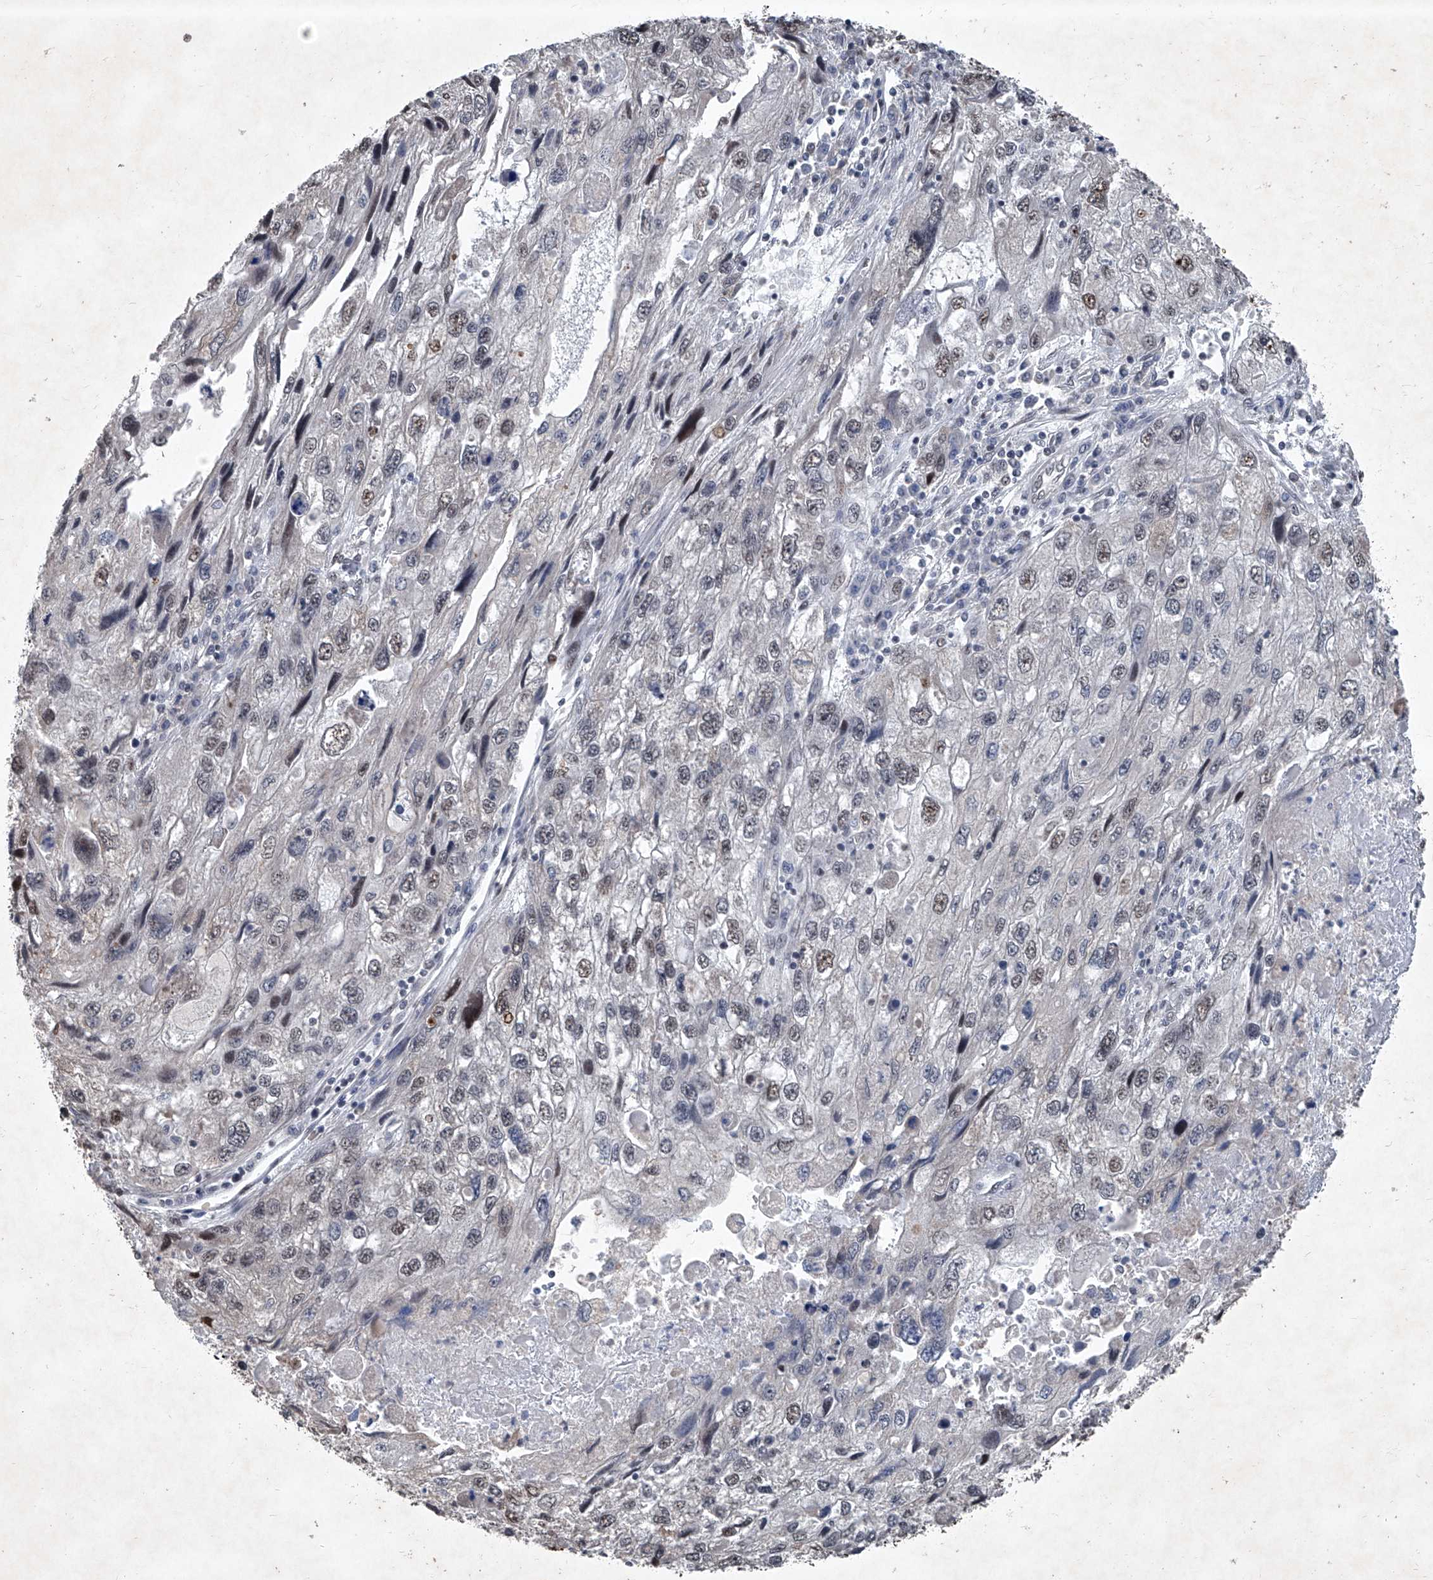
{"staining": {"intensity": "moderate", "quantity": "25%-75%", "location": "nuclear"}, "tissue": "endometrial cancer", "cell_type": "Tumor cells", "image_type": "cancer", "snomed": [{"axis": "morphology", "description": "Adenocarcinoma, NOS"}, {"axis": "topography", "description": "Endometrium"}], "caption": "Immunohistochemical staining of endometrial adenocarcinoma reveals medium levels of moderate nuclear expression in about 25%-75% of tumor cells. The staining was performed using DAB (3,3'-diaminobenzidine) to visualize the protein expression in brown, while the nuclei were stained in blue with hematoxylin (Magnification: 20x).", "gene": "DDX39B", "patient": {"sex": "female", "age": 49}}